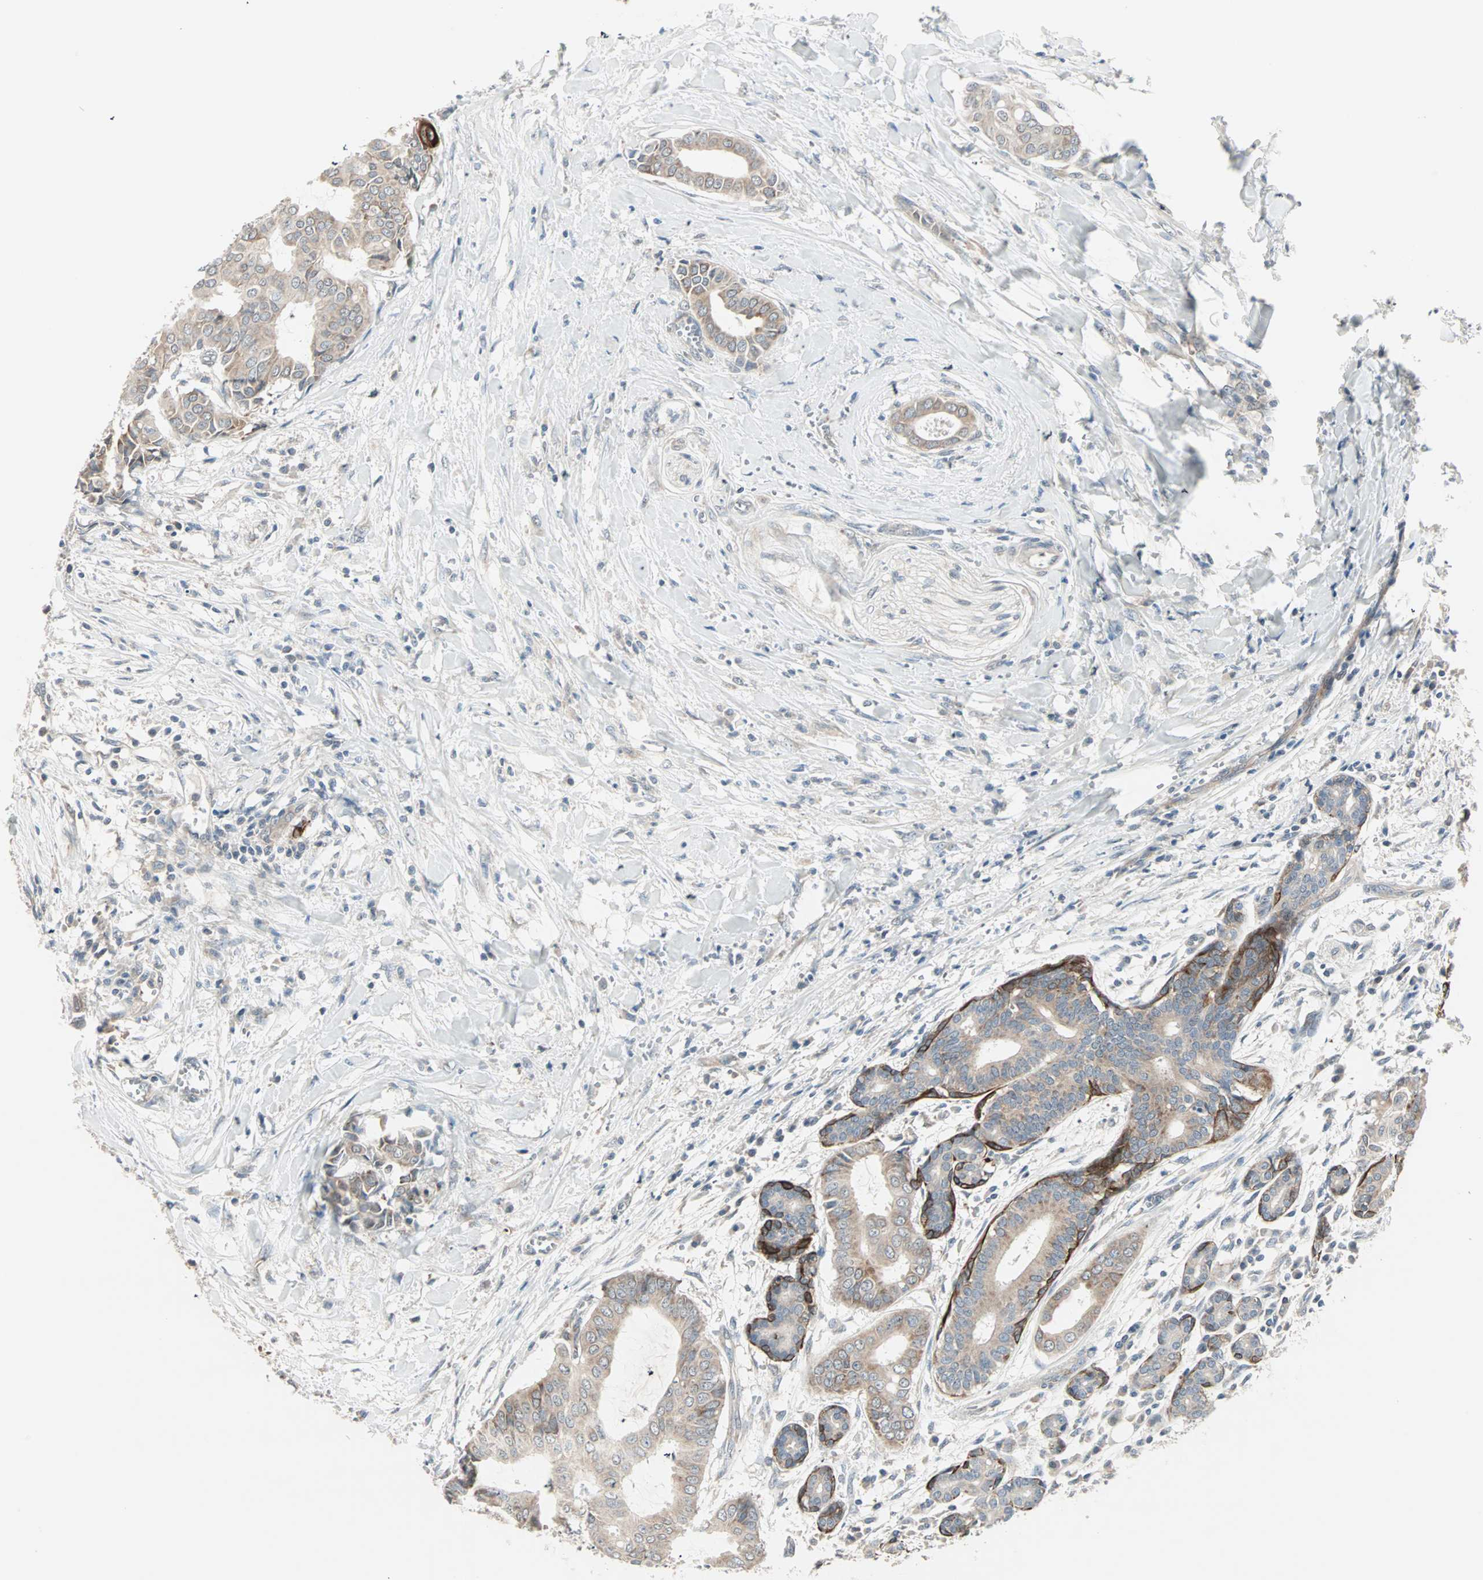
{"staining": {"intensity": "strong", "quantity": "25%-75%", "location": "cytoplasmic/membranous"}, "tissue": "head and neck cancer", "cell_type": "Tumor cells", "image_type": "cancer", "snomed": [{"axis": "morphology", "description": "Adenocarcinoma, NOS"}, {"axis": "topography", "description": "Salivary gland"}, {"axis": "topography", "description": "Head-Neck"}], "caption": "A histopathology image of human head and neck cancer (adenocarcinoma) stained for a protein demonstrates strong cytoplasmic/membranous brown staining in tumor cells.", "gene": "ZFP36", "patient": {"sex": "female", "age": 59}}